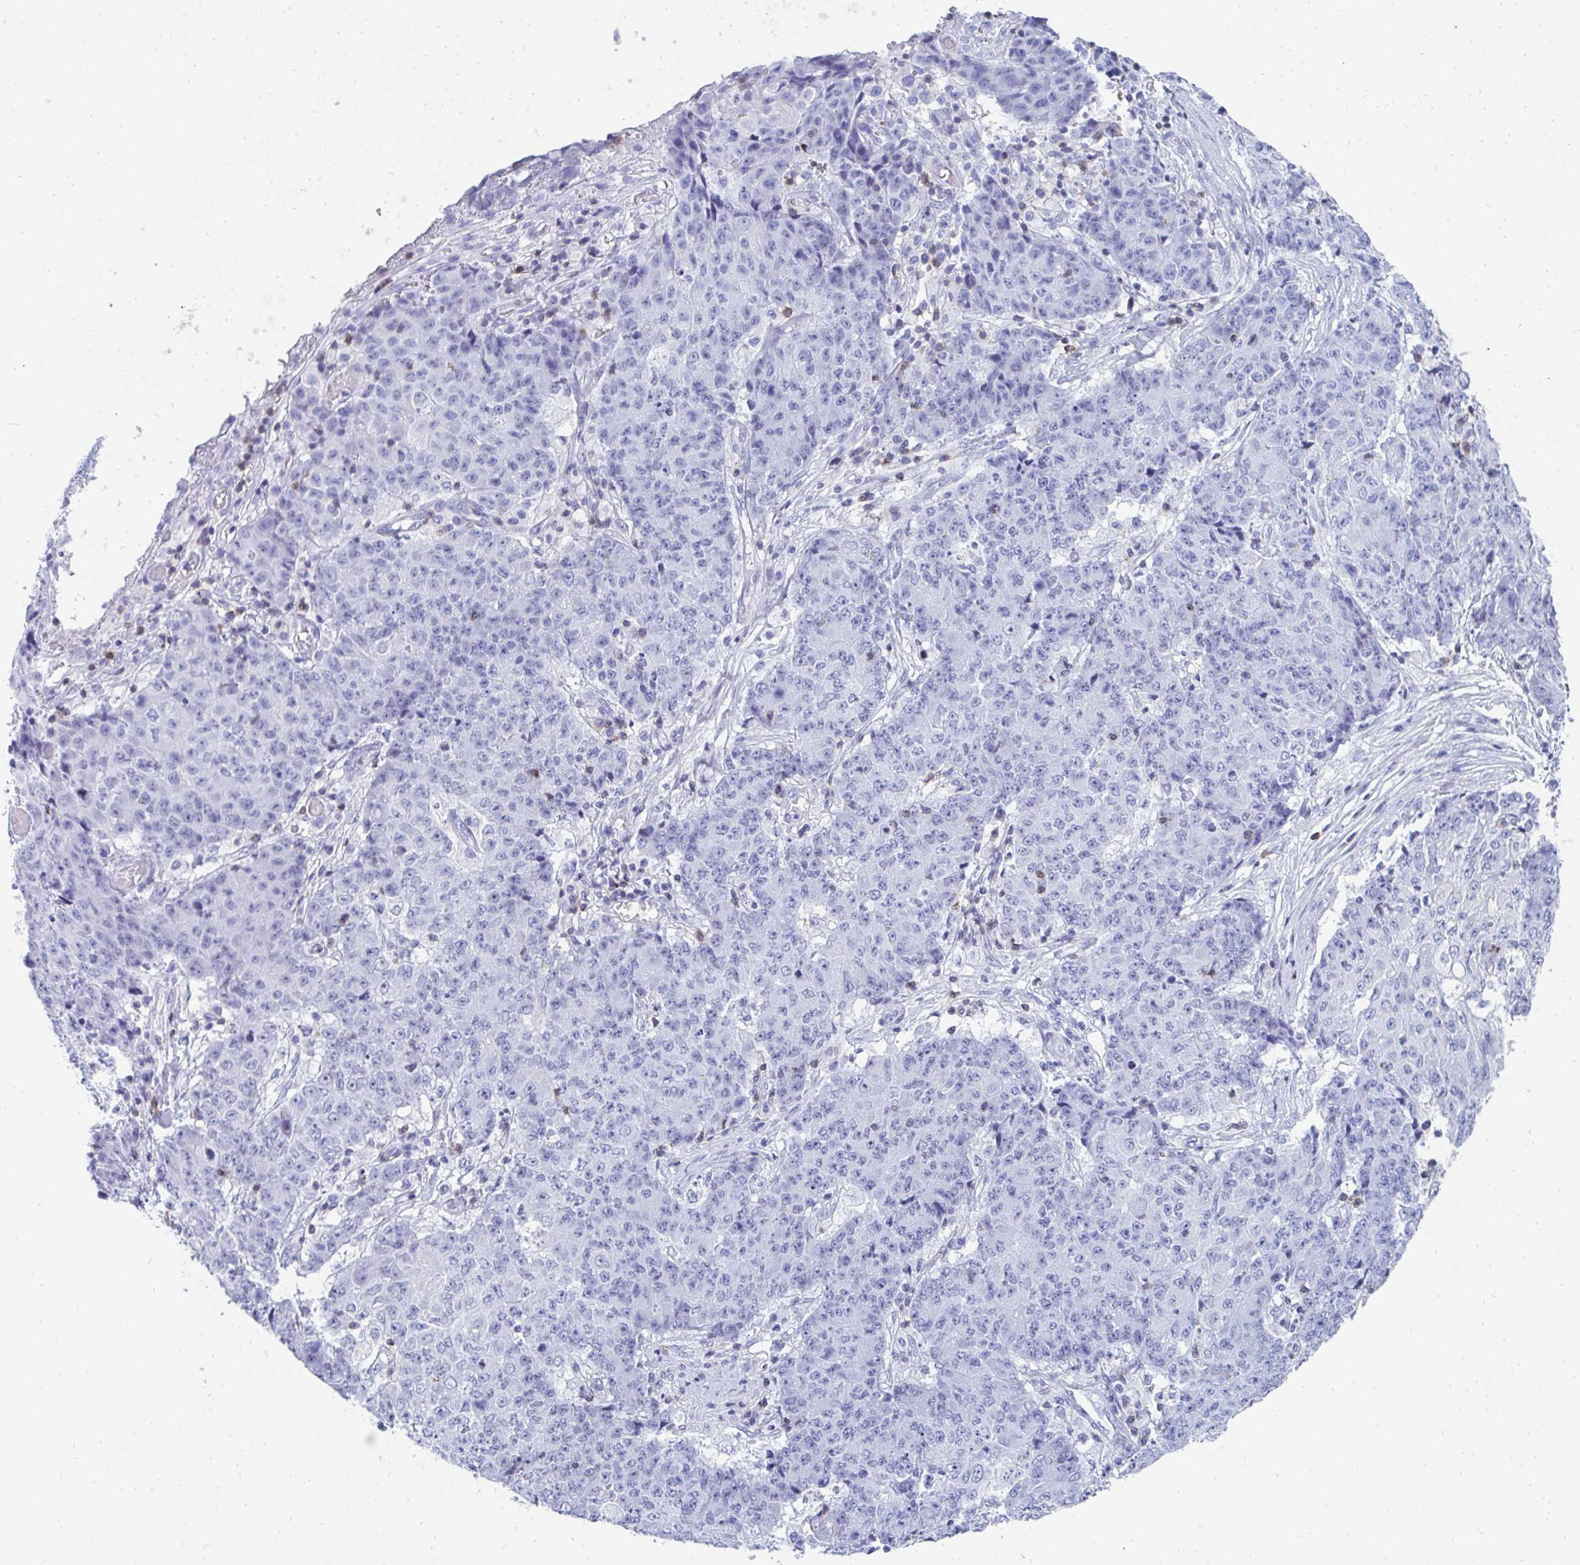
{"staining": {"intensity": "negative", "quantity": "none", "location": "none"}, "tissue": "ovarian cancer", "cell_type": "Tumor cells", "image_type": "cancer", "snomed": [{"axis": "morphology", "description": "Carcinoma, endometroid"}, {"axis": "topography", "description": "Ovary"}], "caption": "There is no significant positivity in tumor cells of endometroid carcinoma (ovarian).", "gene": "CD7", "patient": {"sex": "female", "age": 42}}